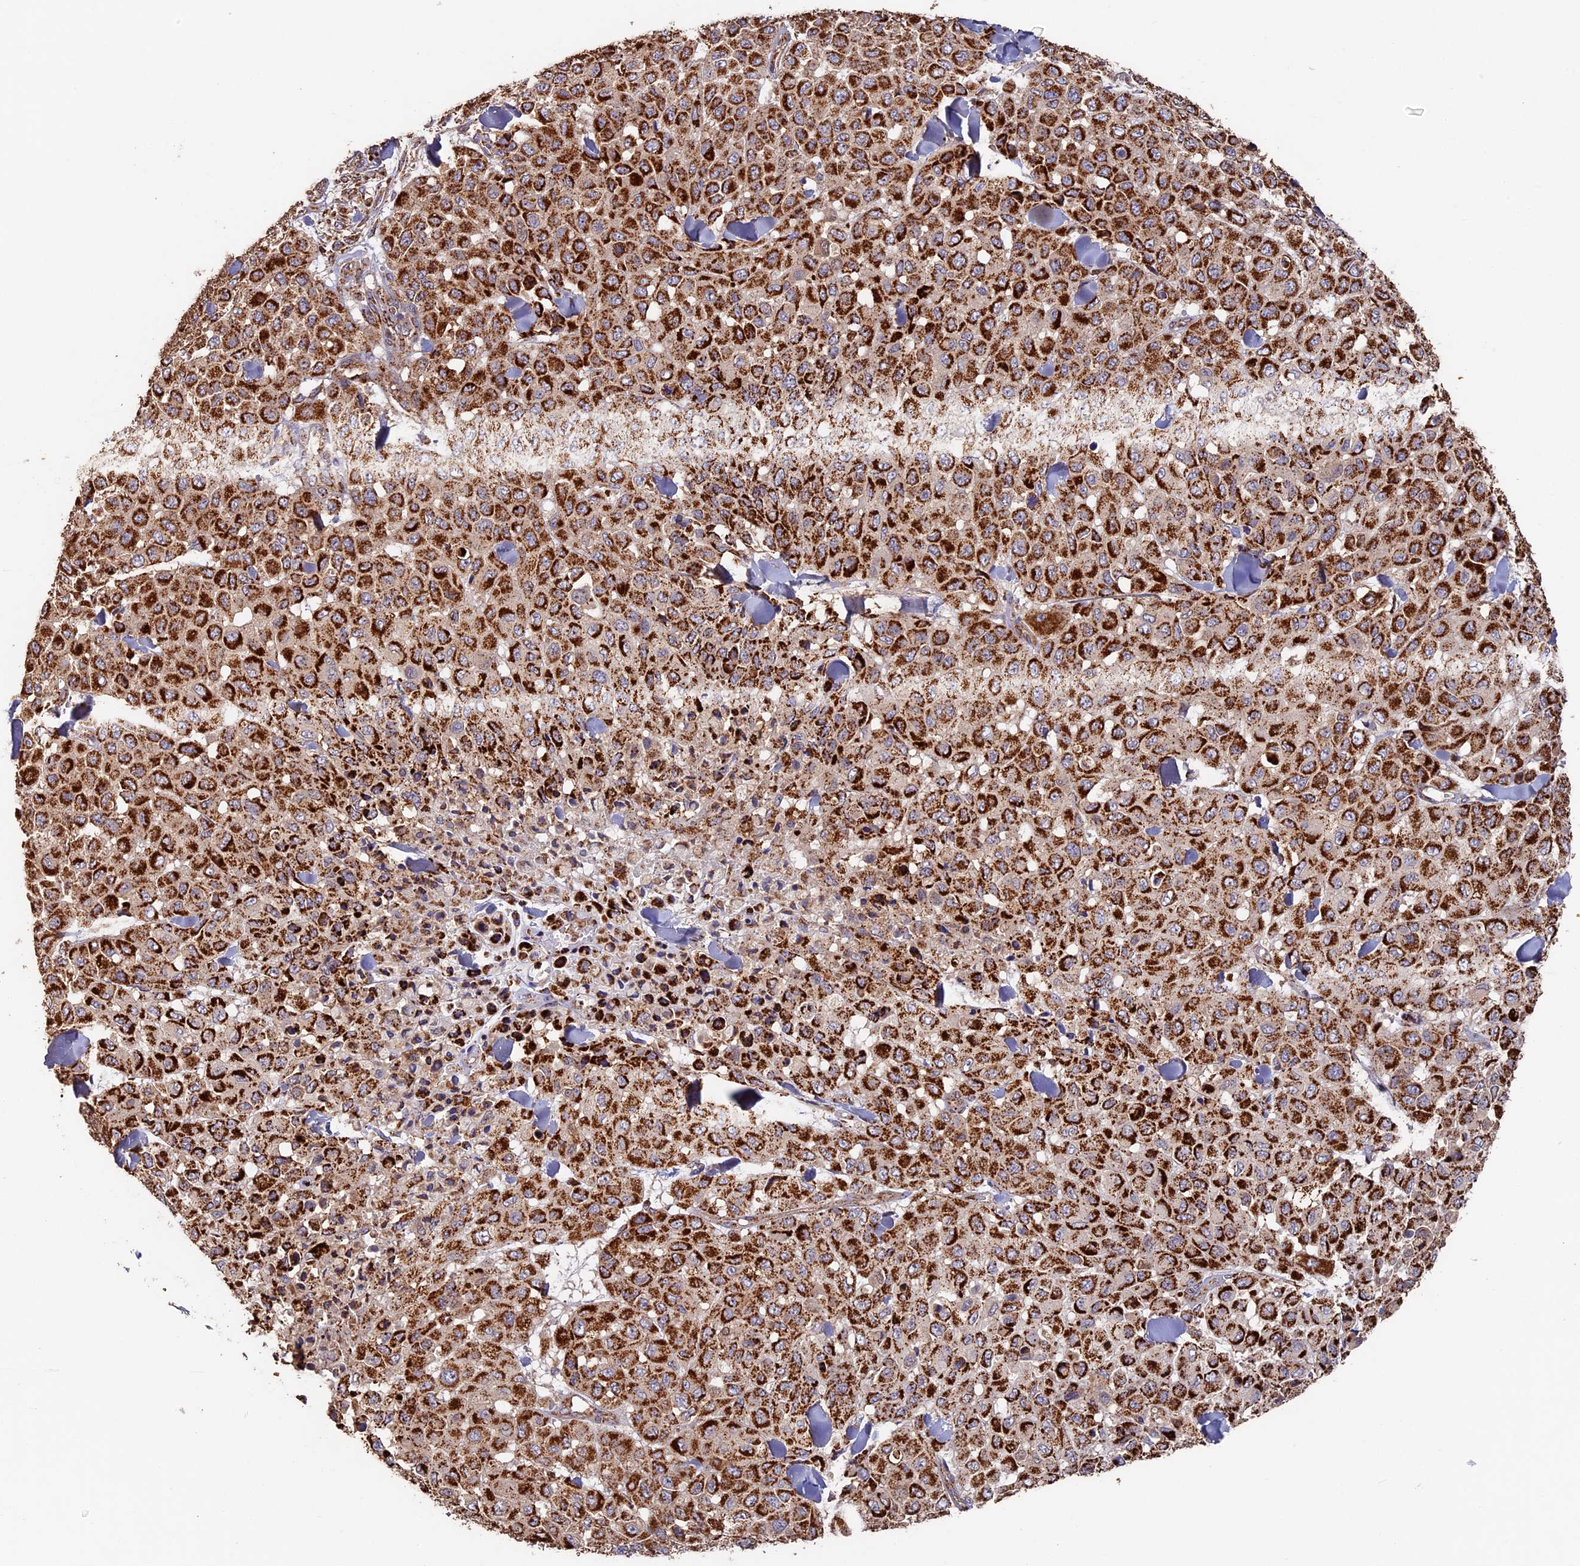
{"staining": {"intensity": "strong", "quantity": ">75%", "location": "cytoplasmic/membranous"}, "tissue": "melanoma", "cell_type": "Tumor cells", "image_type": "cancer", "snomed": [{"axis": "morphology", "description": "Malignant melanoma, Metastatic site"}, {"axis": "topography", "description": "Skin"}], "caption": "Melanoma was stained to show a protein in brown. There is high levels of strong cytoplasmic/membranous positivity in approximately >75% of tumor cells.", "gene": "ADAT1", "patient": {"sex": "female", "age": 81}}